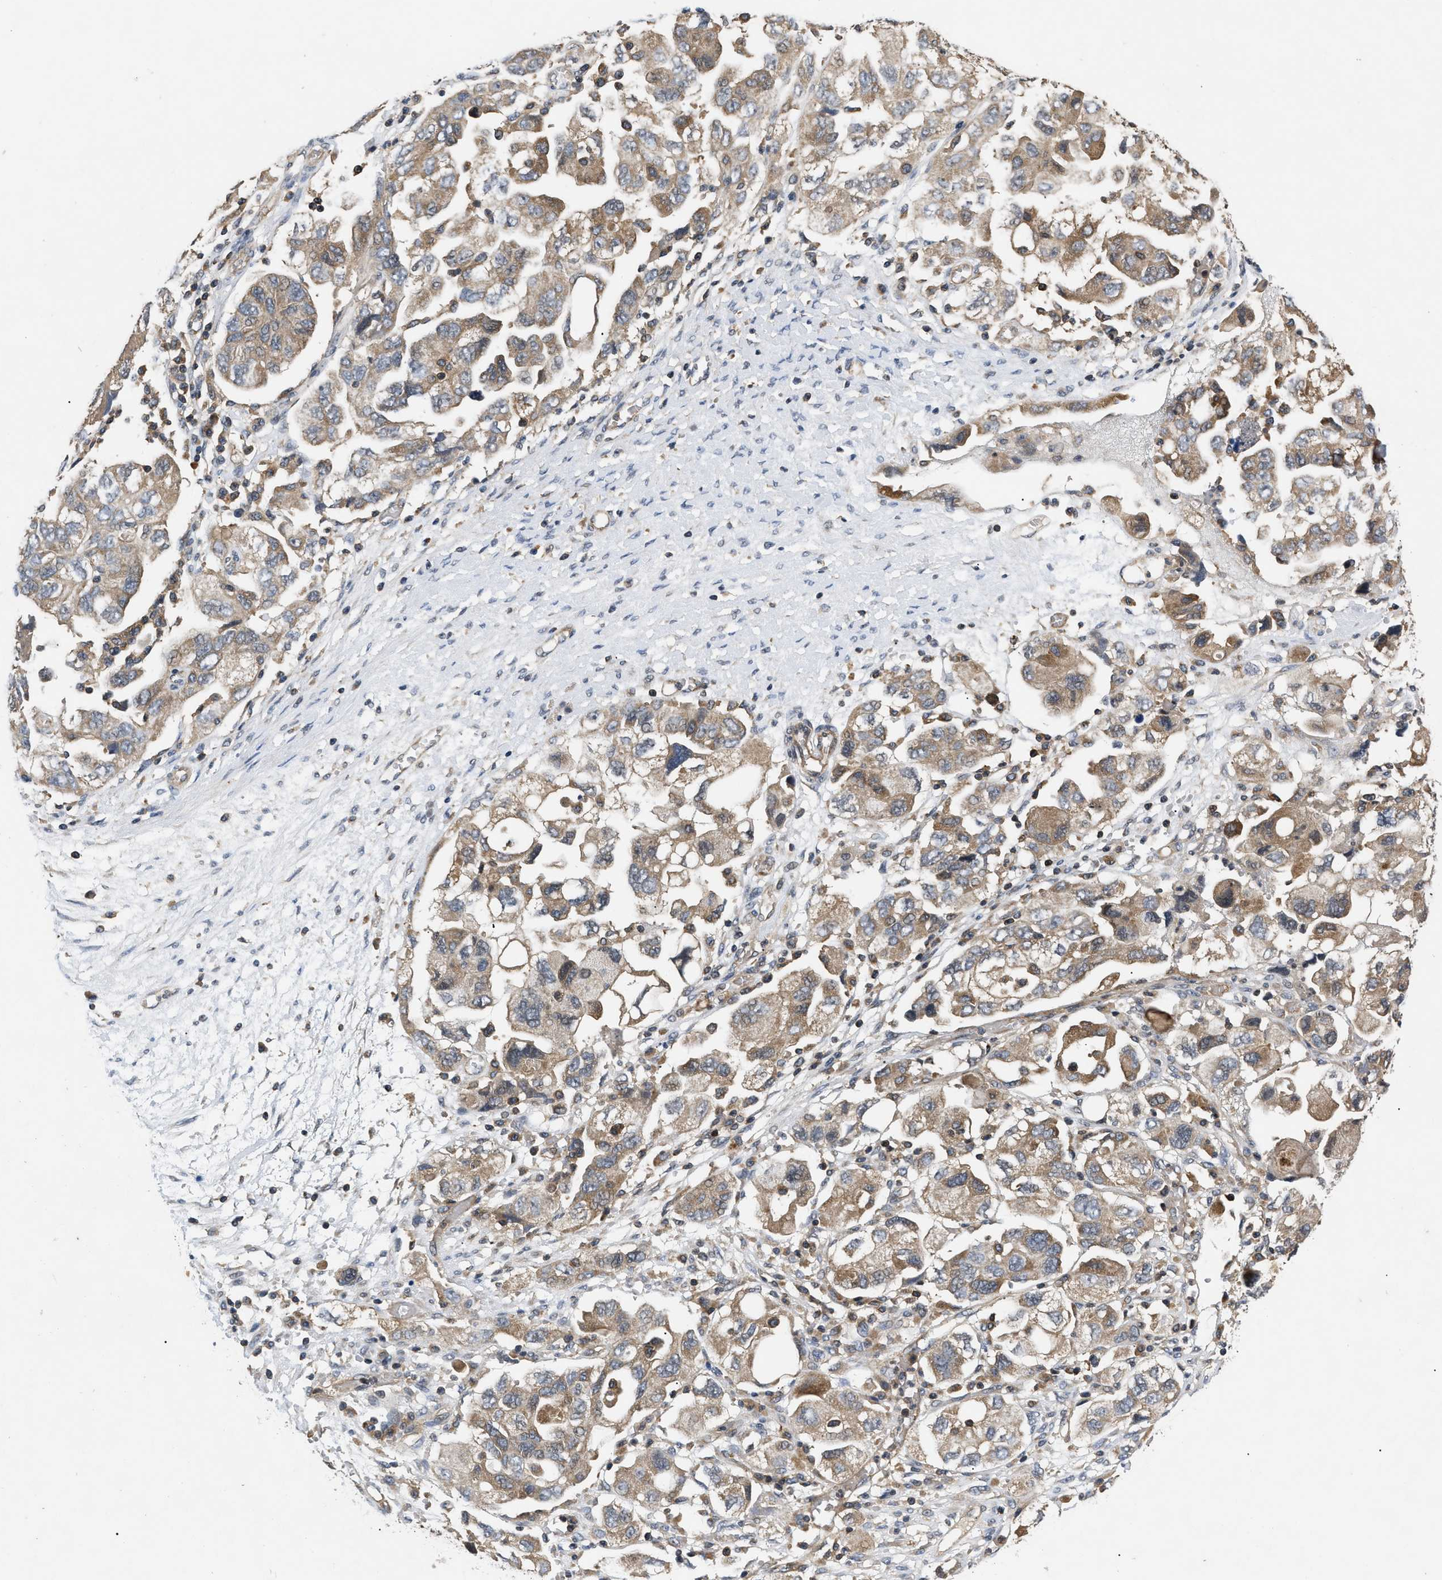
{"staining": {"intensity": "moderate", "quantity": "25%-75%", "location": "cytoplasmic/membranous"}, "tissue": "ovarian cancer", "cell_type": "Tumor cells", "image_type": "cancer", "snomed": [{"axis": "morphology", "description": "Carcinoma, NOS"}, {"axis": "morphology", "description": "Cystadenocarcinoma, serous, NOS"}, {"axis": "topography", "description": "Ovary"}], "caption": "There is medium levels of moderate cytoplasmic/membranous positivity in tumor cells of ovarian cancer (serous cystadenocarcinoma), as demonstrated by immunohistochemical staining (brown color).", "gene": "HMGCR", "patient": {"sex": "female", "age": 69}}